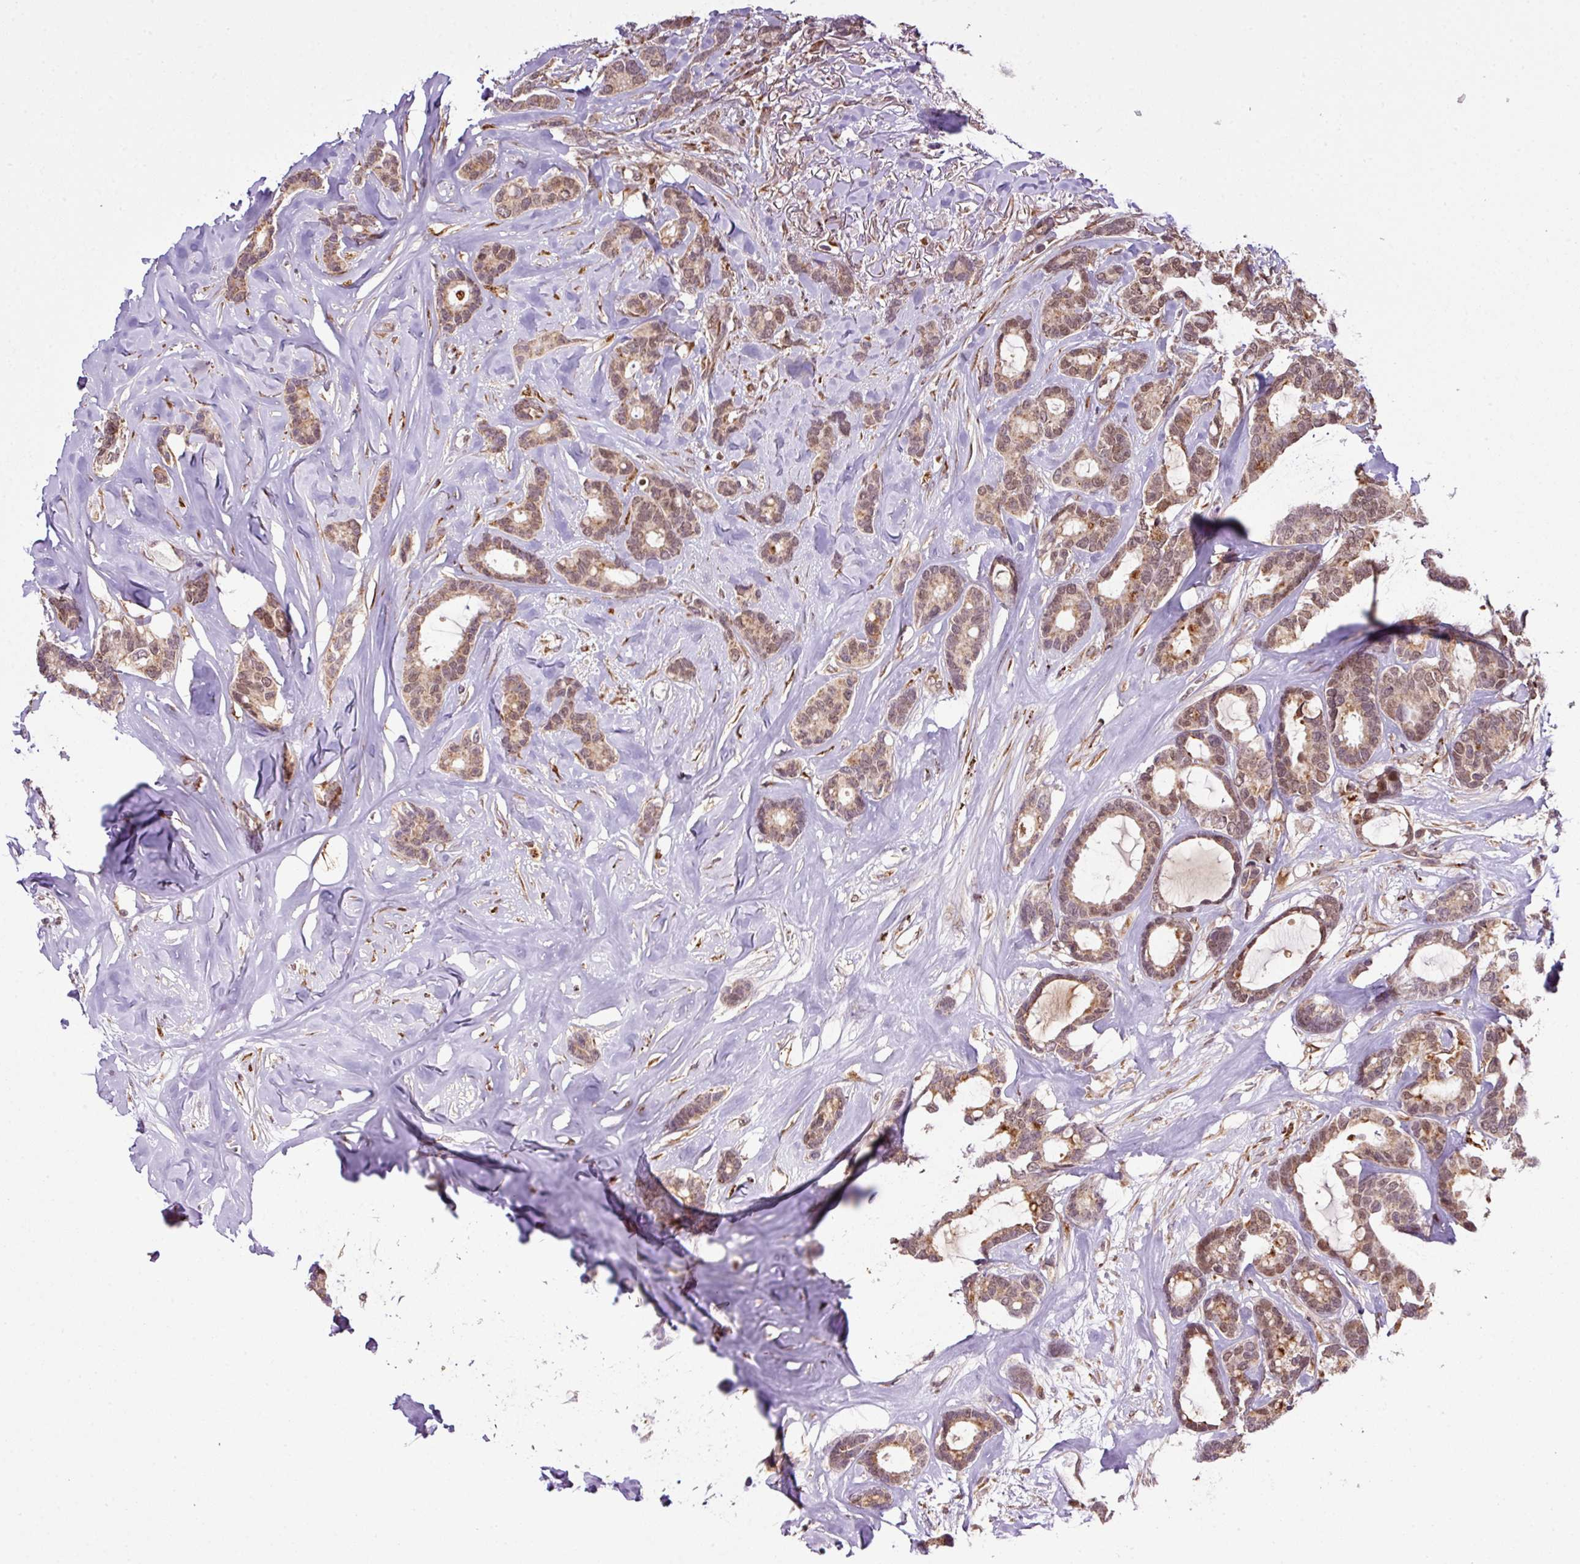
{"staining": {"intensity": "moderate", "quantity": ">75%", "location": "cytoplasmic/membranous,nuclear"}, "tissue": "breast cancer", "cell_type": "Tumor cells", "image_type": "cancer", "snomed": [{"axis": "morphology", "description": "Duct carcinoma"}, {"axis": "topography", "description": "Breast"}], "caption": "Breast cancer (infiltrating ductal carcinoma) tissue demonstrates moderate cytoplasmic/membranous and nuclear staining in about >75% of tumor cells, visualized by immunohistochemistry. Immunohistochemistry (ihc) stains the protein in brown and the nuclei are stained blue.", "gene": "SMCO4", "patient": {"sex": "female", "age": 87}}